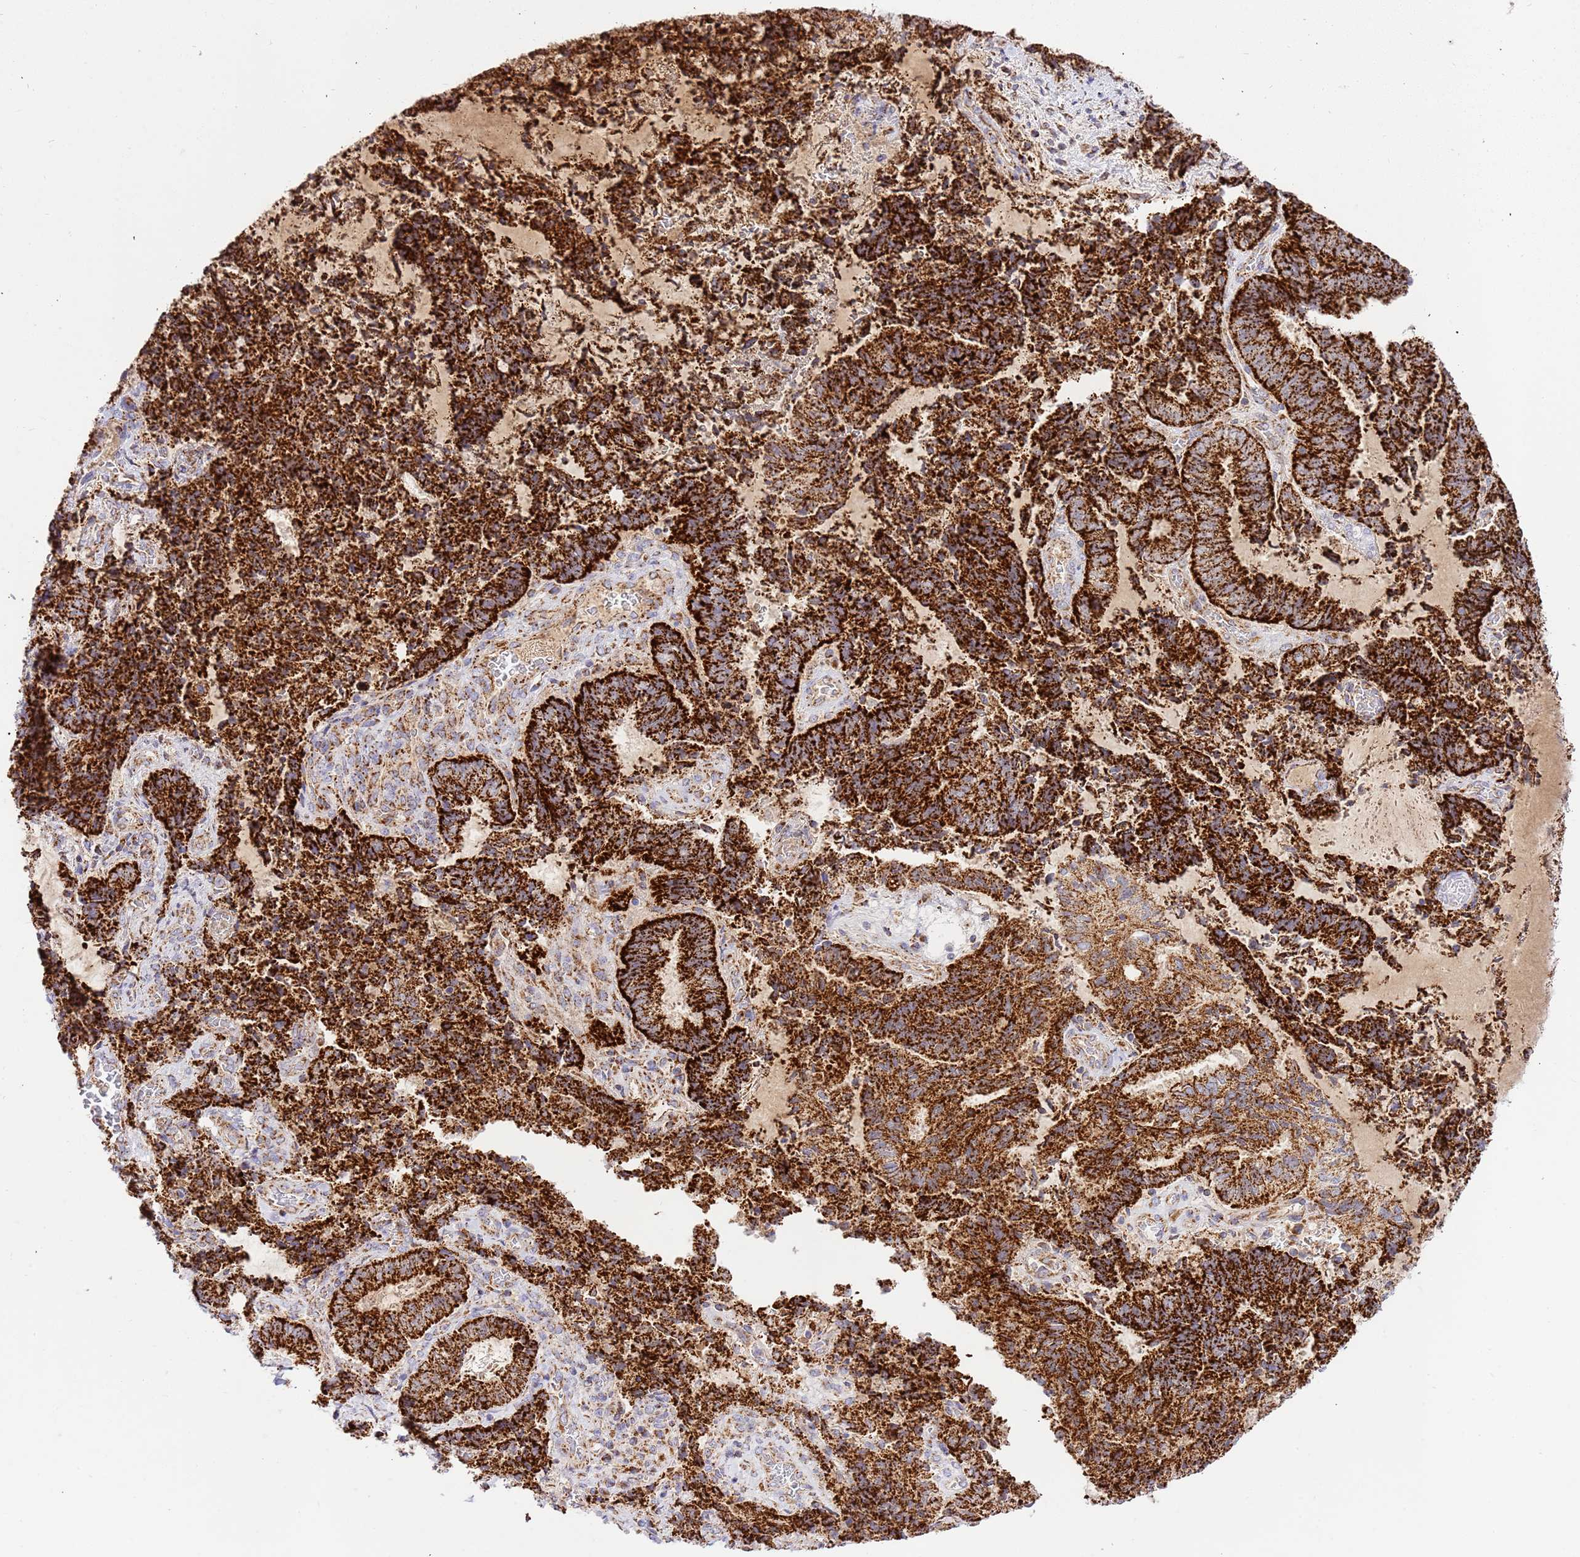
{"staining": {"intensity": "strong", "quantity": ">75%", "location": "cytoplasmic/membranous"}, "tissue": "endometrial cancer", "cell_type": "Tumor cells", "image_type": "cancer", "snomed": [{"axis": "morphology", "description": "Adenocarcinoma, NOS"}, {"axis": "topography", "description": "Endometrium"}], "caption": "A histopathology image showing strong cytoplasmic/membranous expression in about >75% of tumor cells in endometrial cancer, as visualized by brown immunohistochemical staining.", "gene": "ZBTB39", "patient": {"sex": "female", "age": 80}}